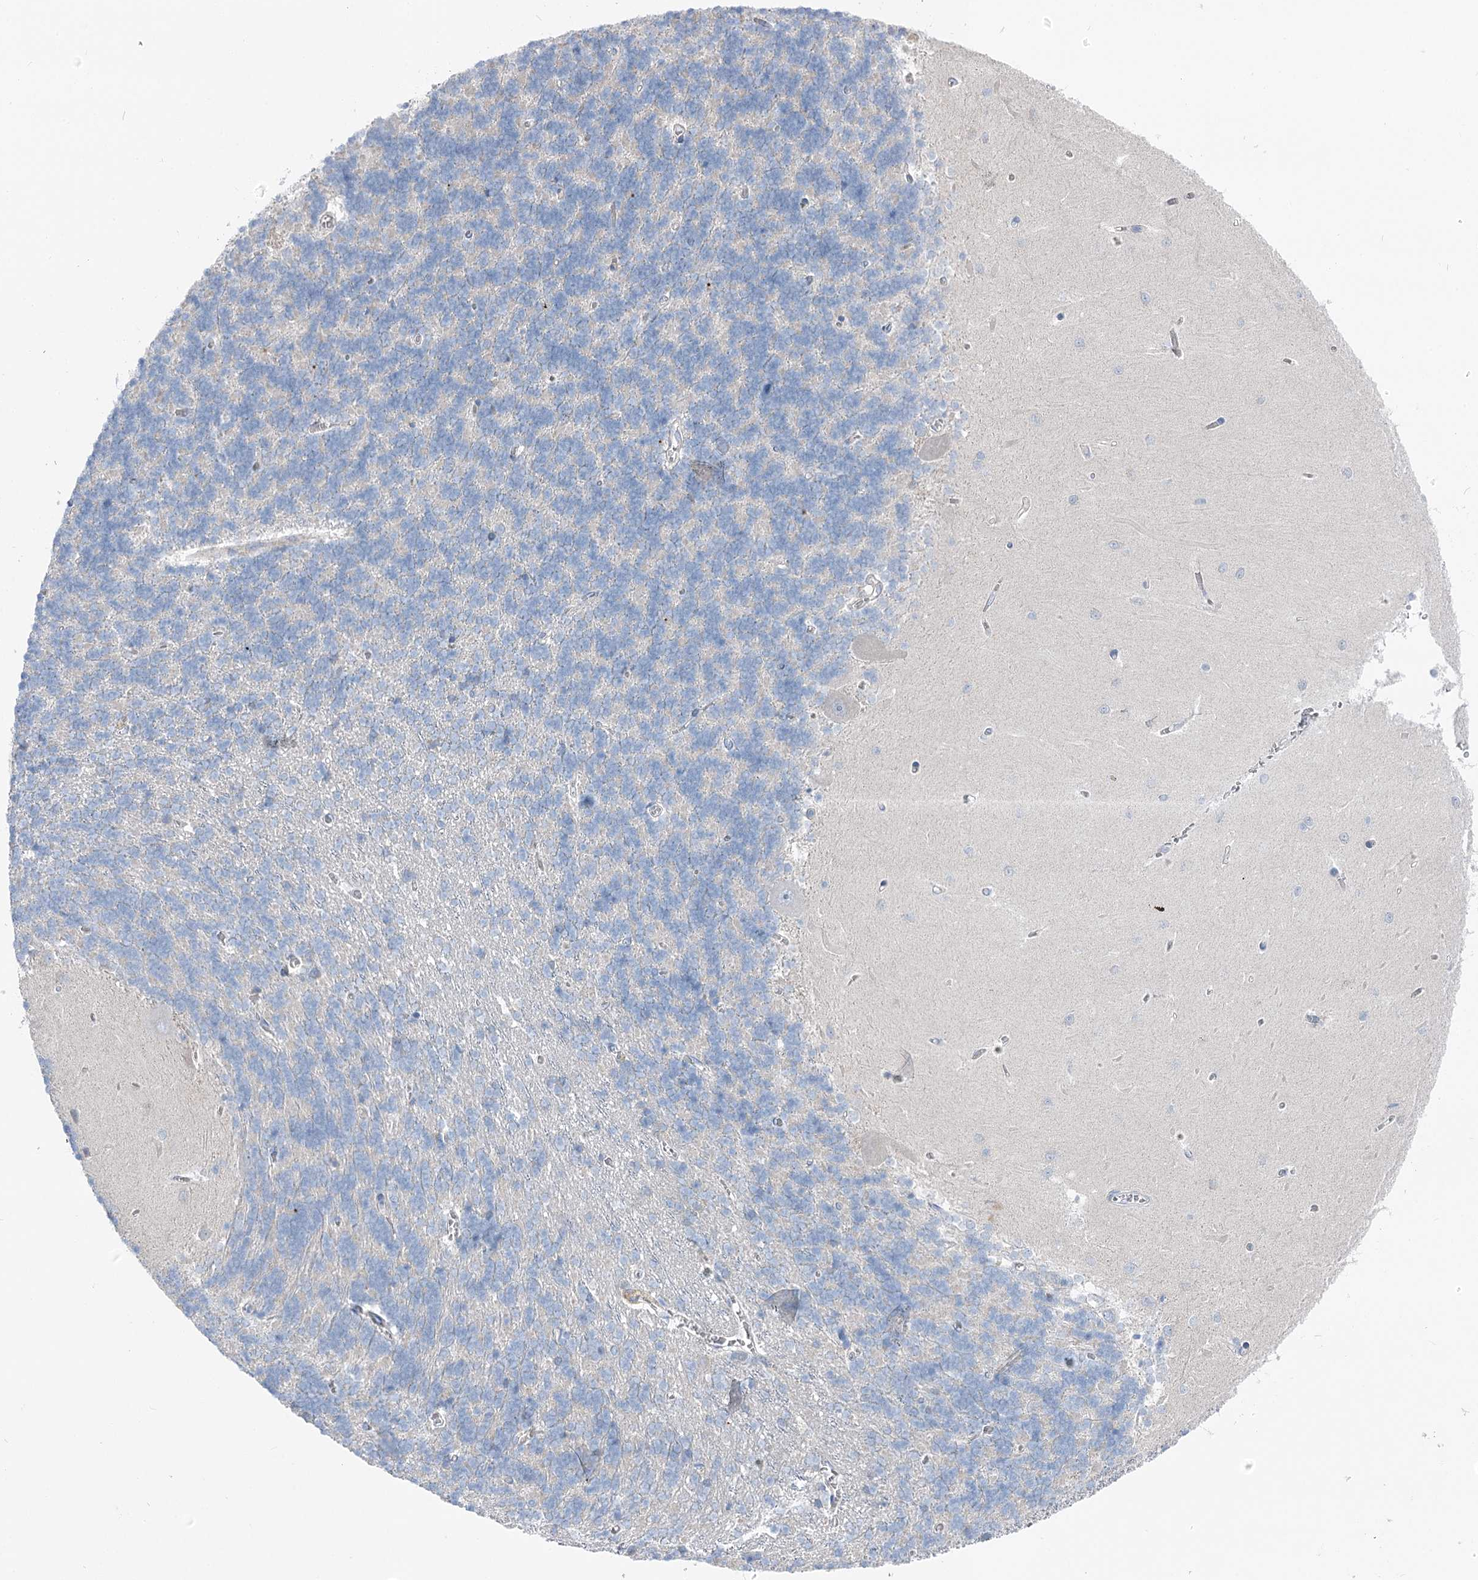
{"staining": {"intensity": "negative", "quantity": "none", "location": "none"}, "tissue": "cerebellum", "cell_type": "Cells in granular layer", "image_type": "normal", "snomed": [{"axis": "morphology", "description": "Normal tissue, NOS"}, {"axis": "topography", "description": "Cerebellum"}], "caption": "The IHC histopathology image has no significant positivity in cells in granular layer of cerebellum. Brightfield microscopy of IHC stained with DAB (3,3'-diaminobenzidine) (brown) and hematoxylin (blue), captured at high magnification.", "gene": "POGLUT1", "patient": {"sex": "male", "age": 37}}